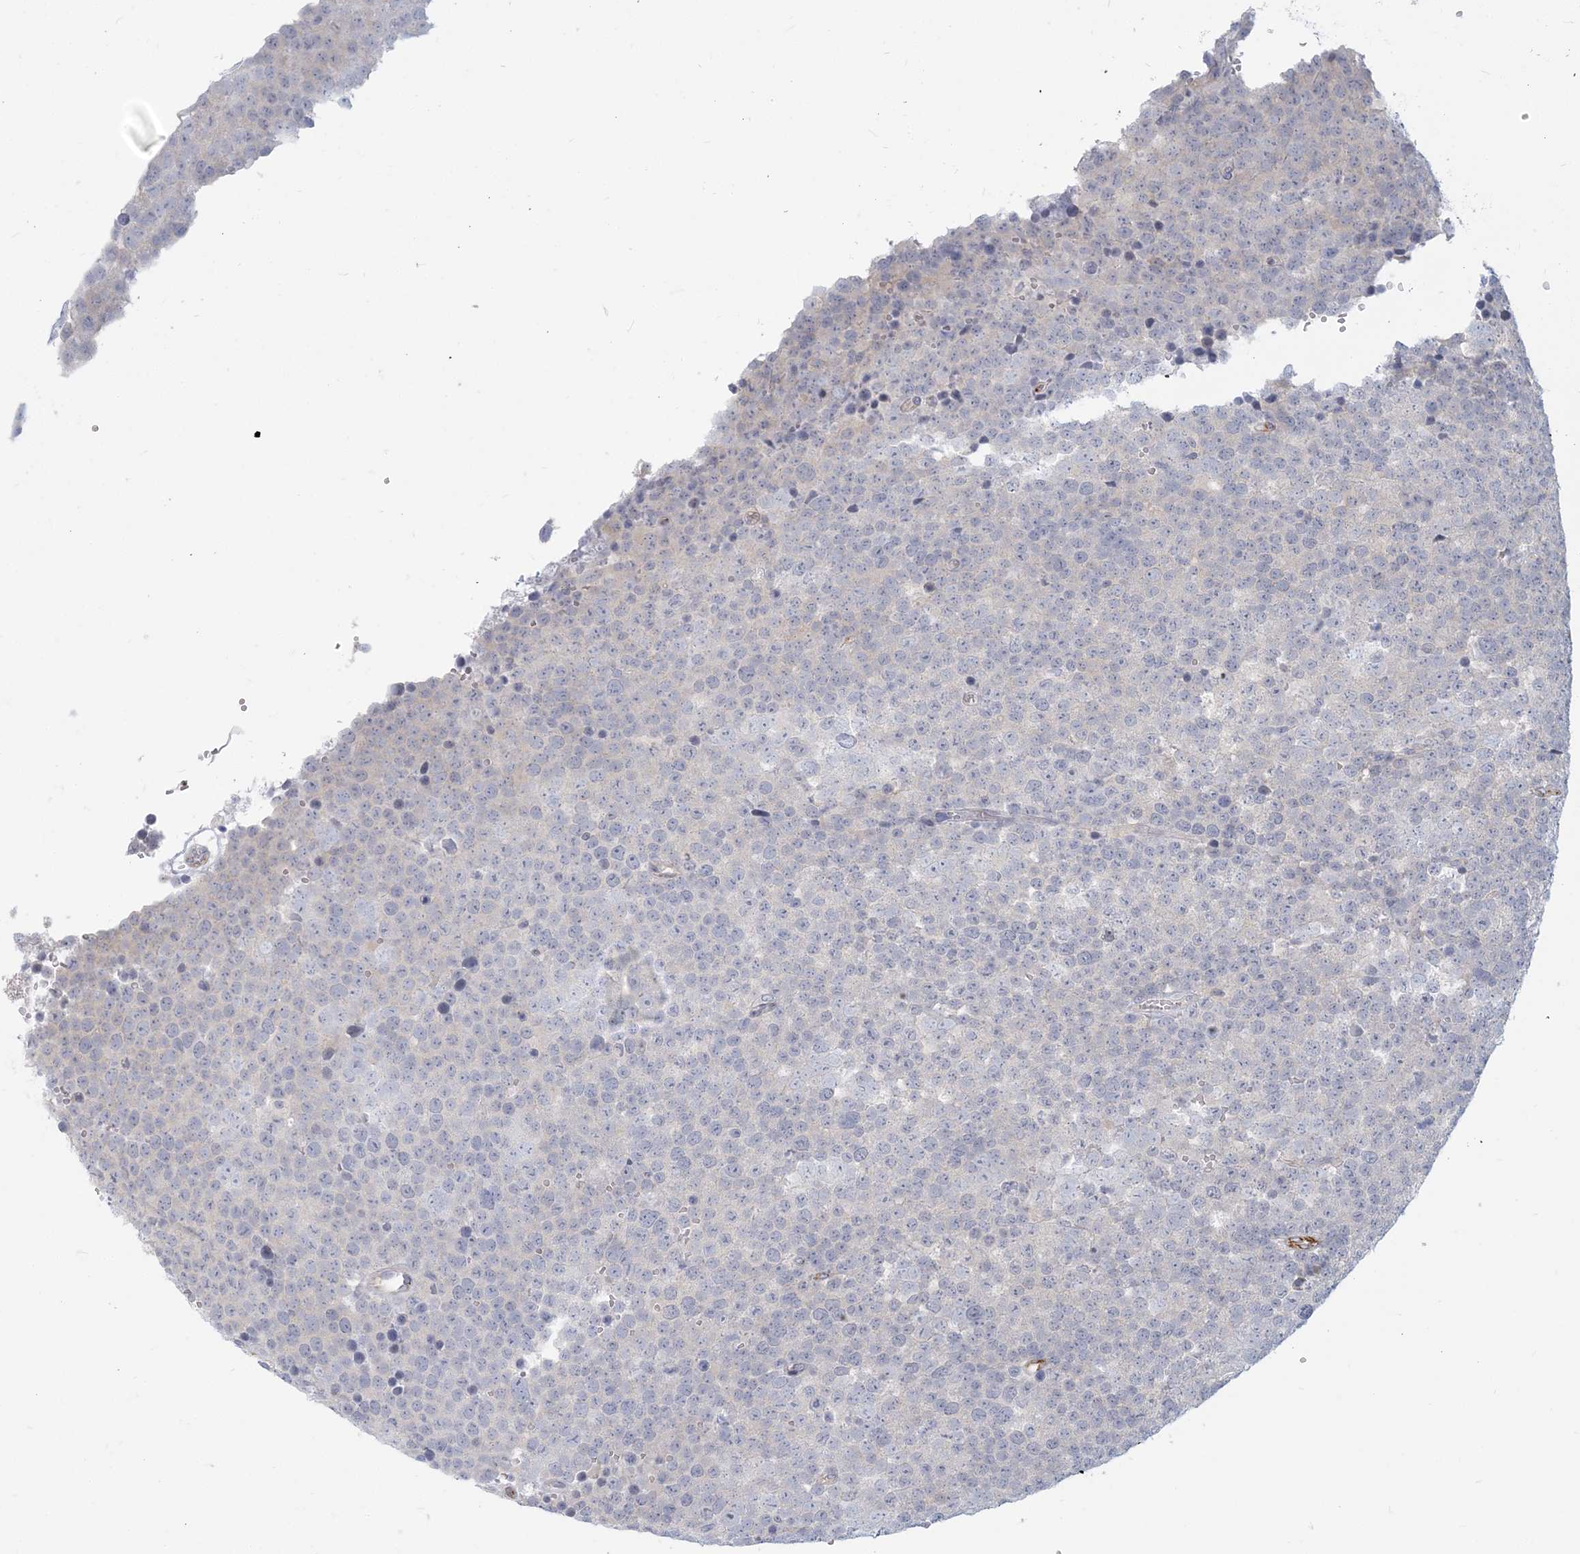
{"staining": {"intensity": "negative", "quantity": "none", "location": "none"}, "tissue": "testis cancer", "cell_type": "Tumor cells", "image_type": "cancer", "snomed": [{"axis": "morphology", "description": "Seminoma, NOS"}, {"axis": "topography", "description": "Testis"}], "caption": "A photomicrograph of testis seminoma stained for a protein exhibits no brown staining in tumor cells. (DAB (3,3'-diaminobenzidine) IHC, high magnification).", "gene": "GMPPA", "patient": {"sex": "male", "age": 71}}